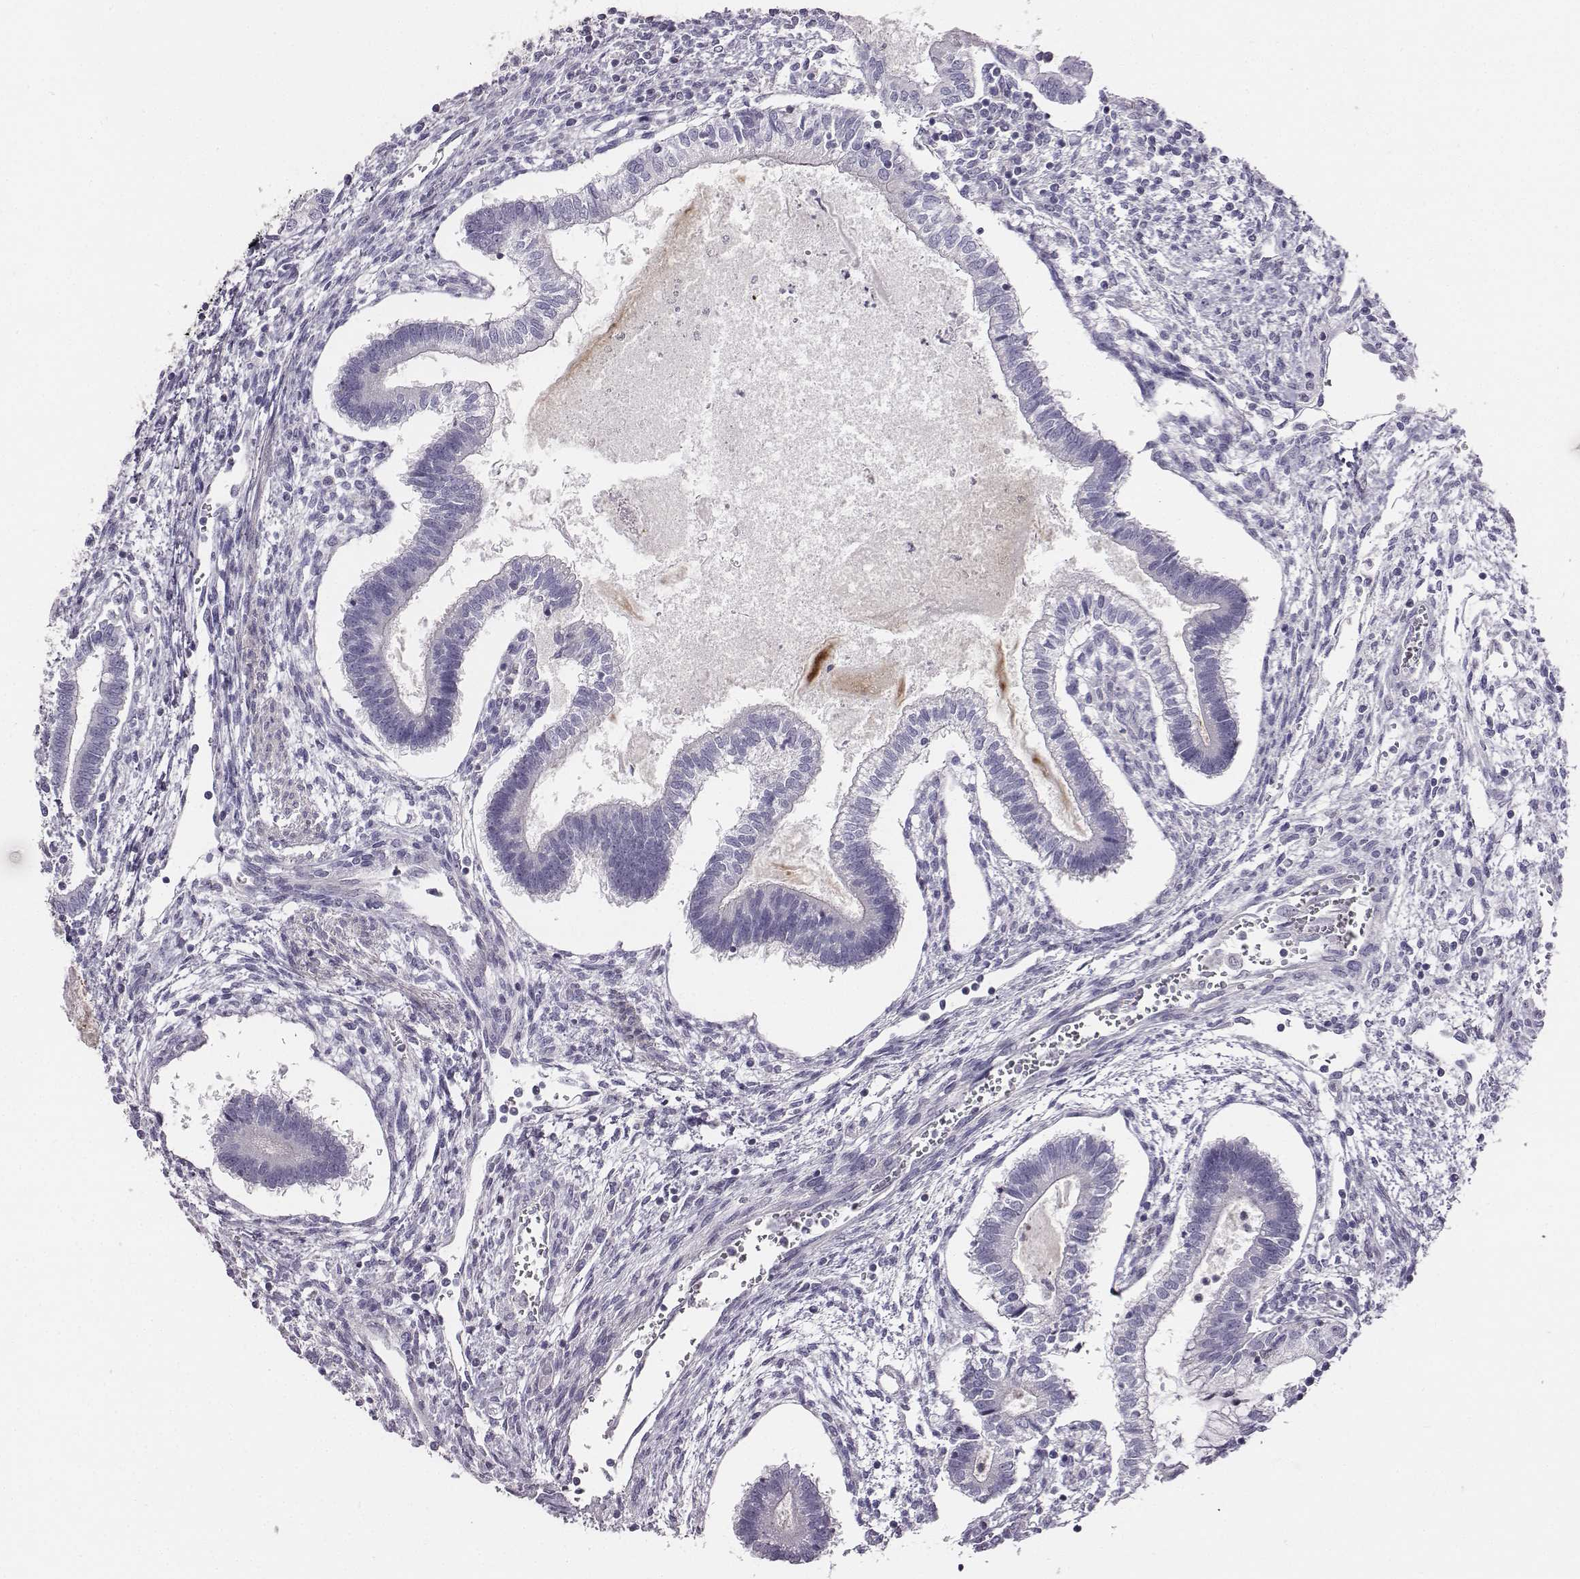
{"staining": {"intensity": "negative", "quantity": "none", "location": "none"}, "tissue": "testis cancer", "cell_type": "Tumor cells", "image_type": "cancer", "snomed": [{"axis": "morphology", "description": "Carcinoma, Embryonal, NOS"}, {"axis": "topography", "description": "Testis"}], "caption": "This is an immunohistochemistry (IHC) micrograph of testis embryonal carcinoma. There is no expression in tumor cells.", "gene": "ADAM7", "patient": {"sex": "male", "age": 37}}